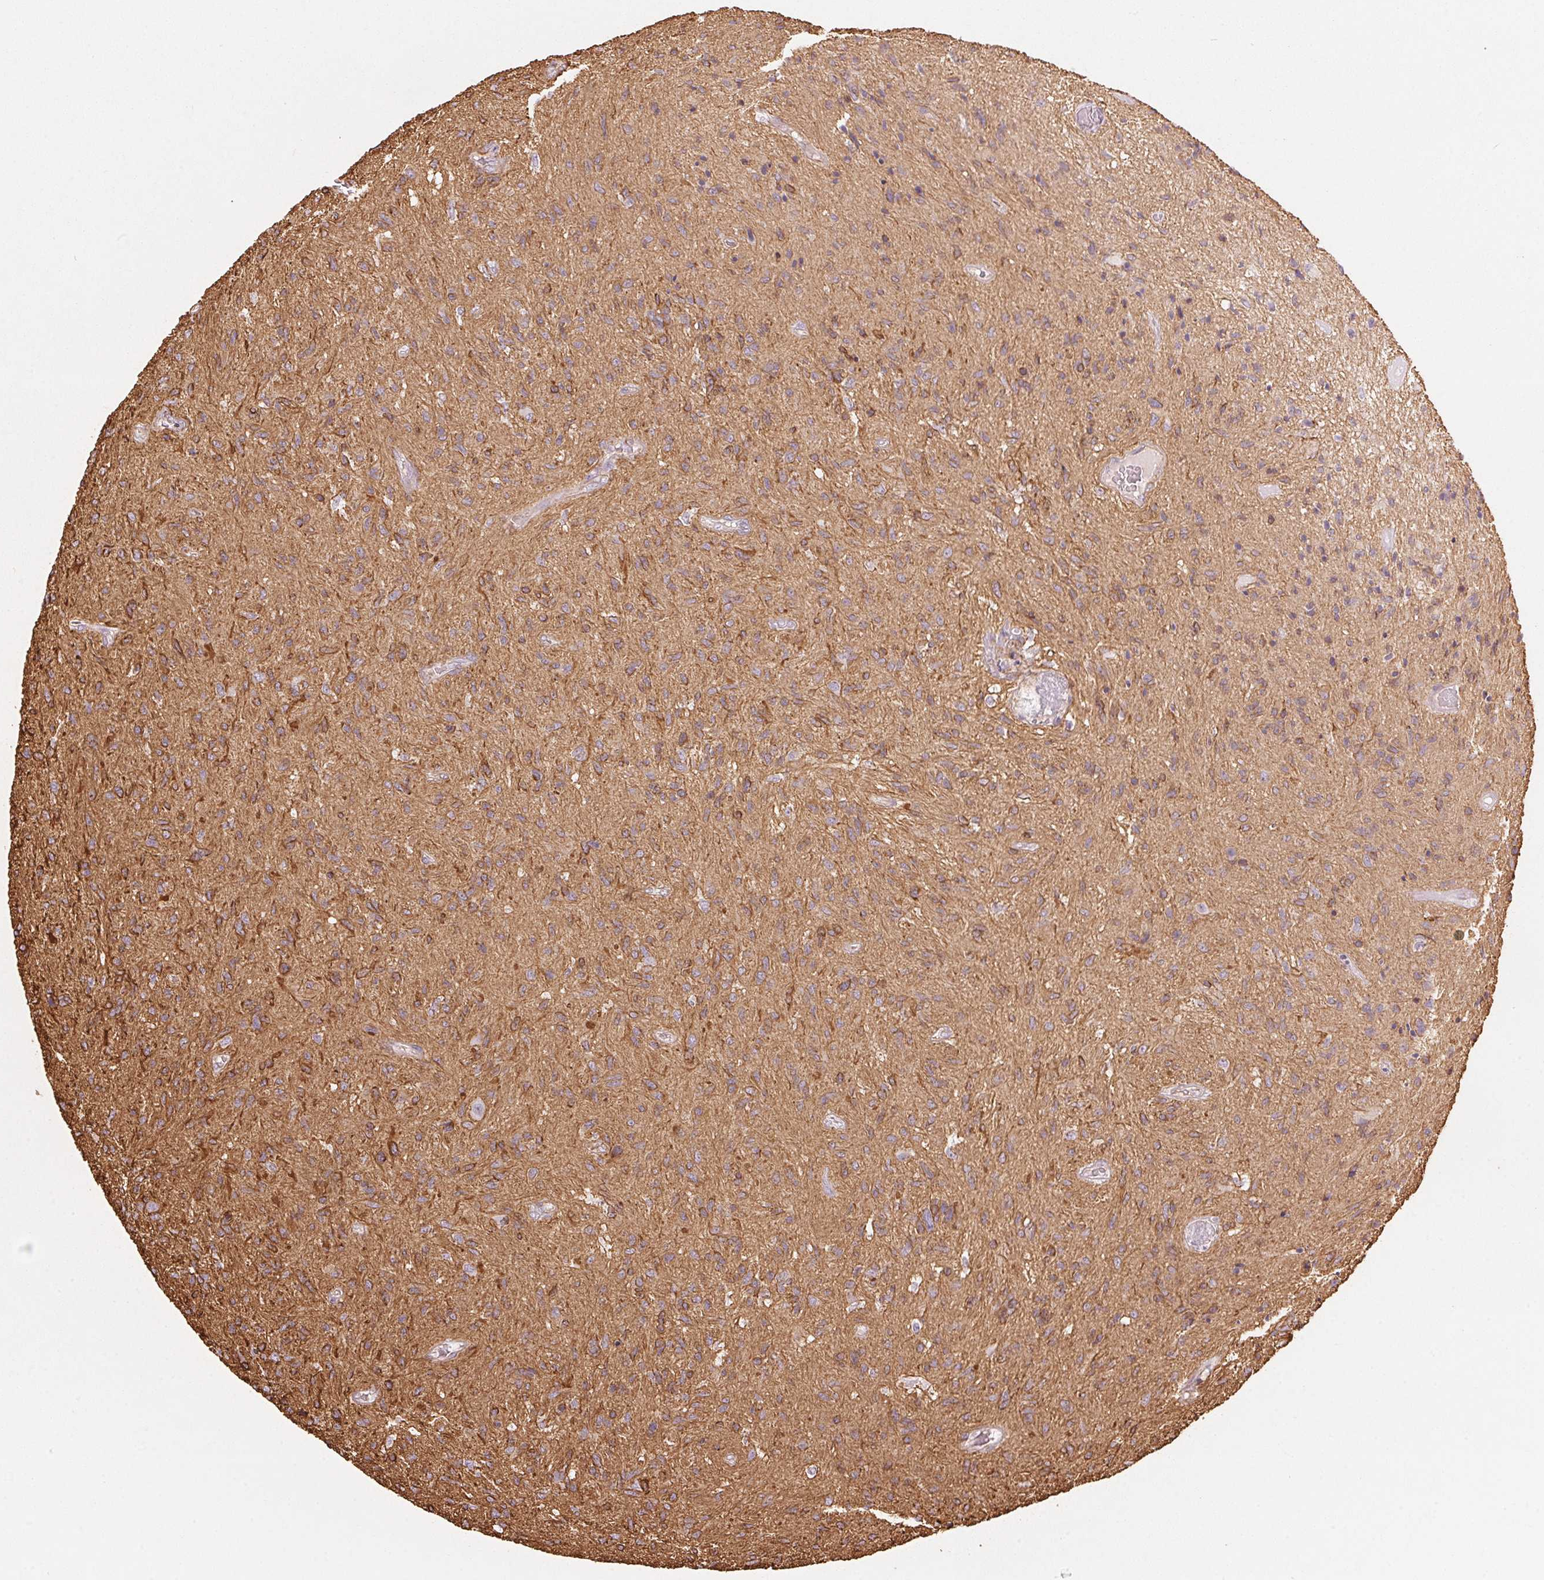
{"staining": {"intensity": "weak", "quantity": "25%-75%", "location": "cytoplasmic/membranous"}, "tissue": "glioma", "cell_type": "Tumor cells", "image_type": "cancer", "snomed": [{"axis": "morphology", "description": "Glioma, malignant, High grade"}, {"axis": "topography", "description": "Brain"}], "caption": "Protein expression by immunohistochemistry (IHC) shows weak cytoplasmic/membranous positivity in about 25%-75% of tumor cells in glioma.", "gene": "CLPS", "patient": {"sex": "male", "age": 54}}